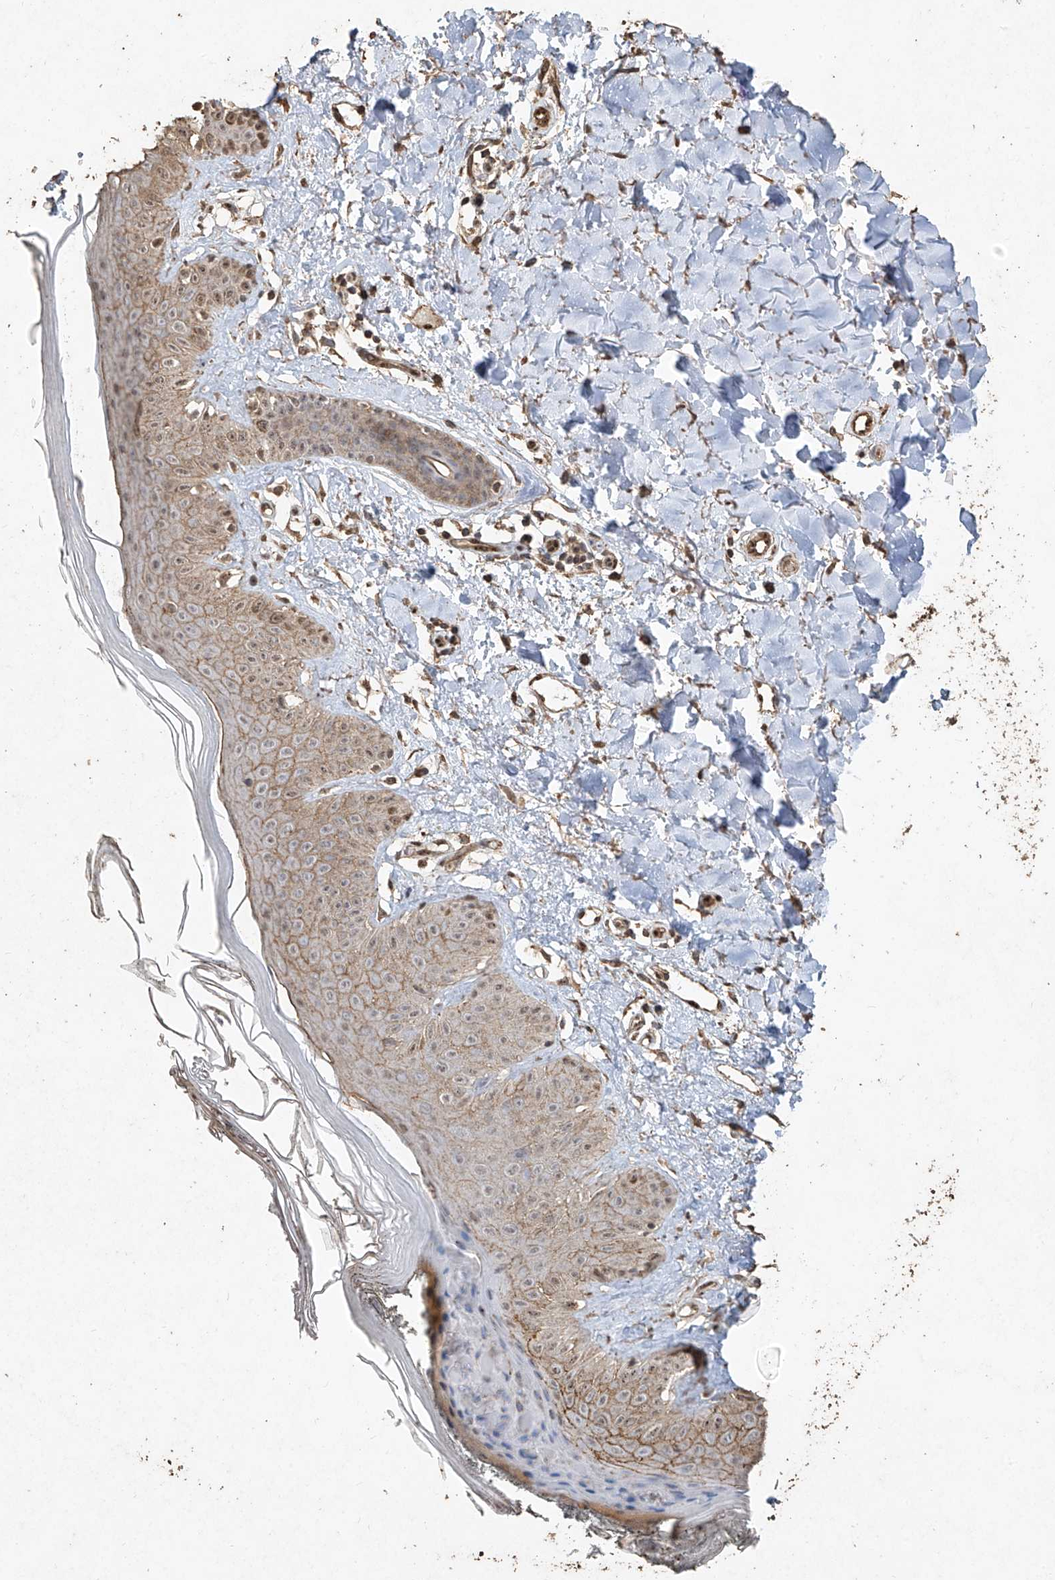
{"staining": {"intensity": "moderate", "quantity": ">75%", "location": "cytoplasmic/membranous"}, "tissue": "skin", "cell_type": "Fibroblasts", "image_type": "normal", "snomed": [{"axis": "morphology", "description": "Normal tissue, NOS"}, {"axis": "topography", "description": "Skin"}], "caption": "Skin stained with DAB immunohistochemistry (IHC) exhibits medium levels of moderate cytoplasmic/membranous positivity in about >75% of fibroblasts.", "gene": "ERBB3", "patient": {"sex": "female", "age": 64}}